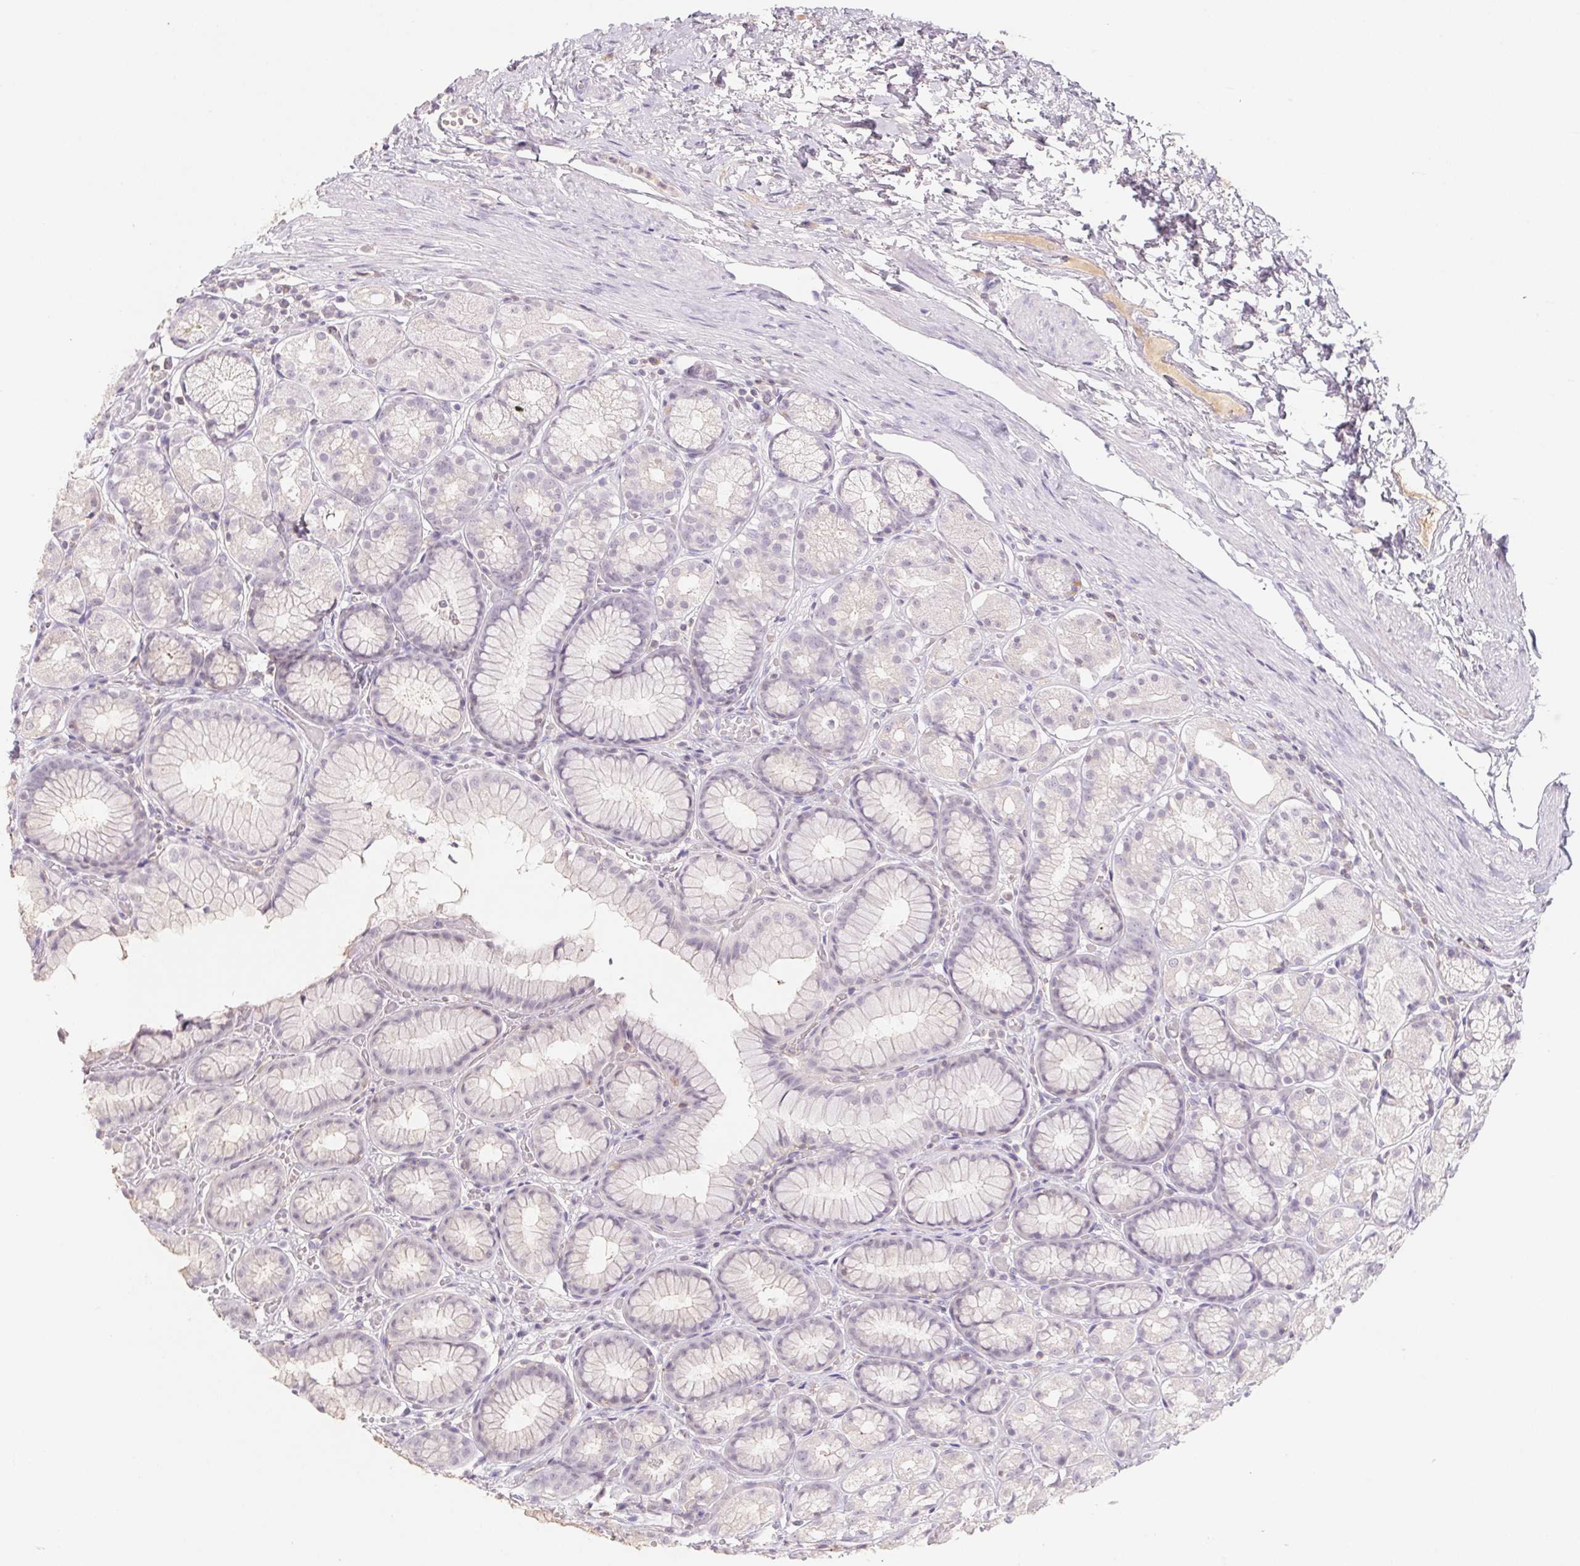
{"staining": {"intensity": "negative", "quantity": "none", "location": "none"}, "tissue": "stomach", "cell_type": "Glandular cells", "image_type": "normal", "snomed": [{"axis": "morphology", "description": "Normal tissue, NOS"}, {"axis": "topography", "description": "Stomach"}], "caption": "The photomicrograph exhibits no significant staining in glandular cells of stomach. (DAB (3,3'-diaminobenzidine) IHC with hematoxylin counter stain).", "gene": "KIF26A", "patient": {"sex": "male", "age": 70}}